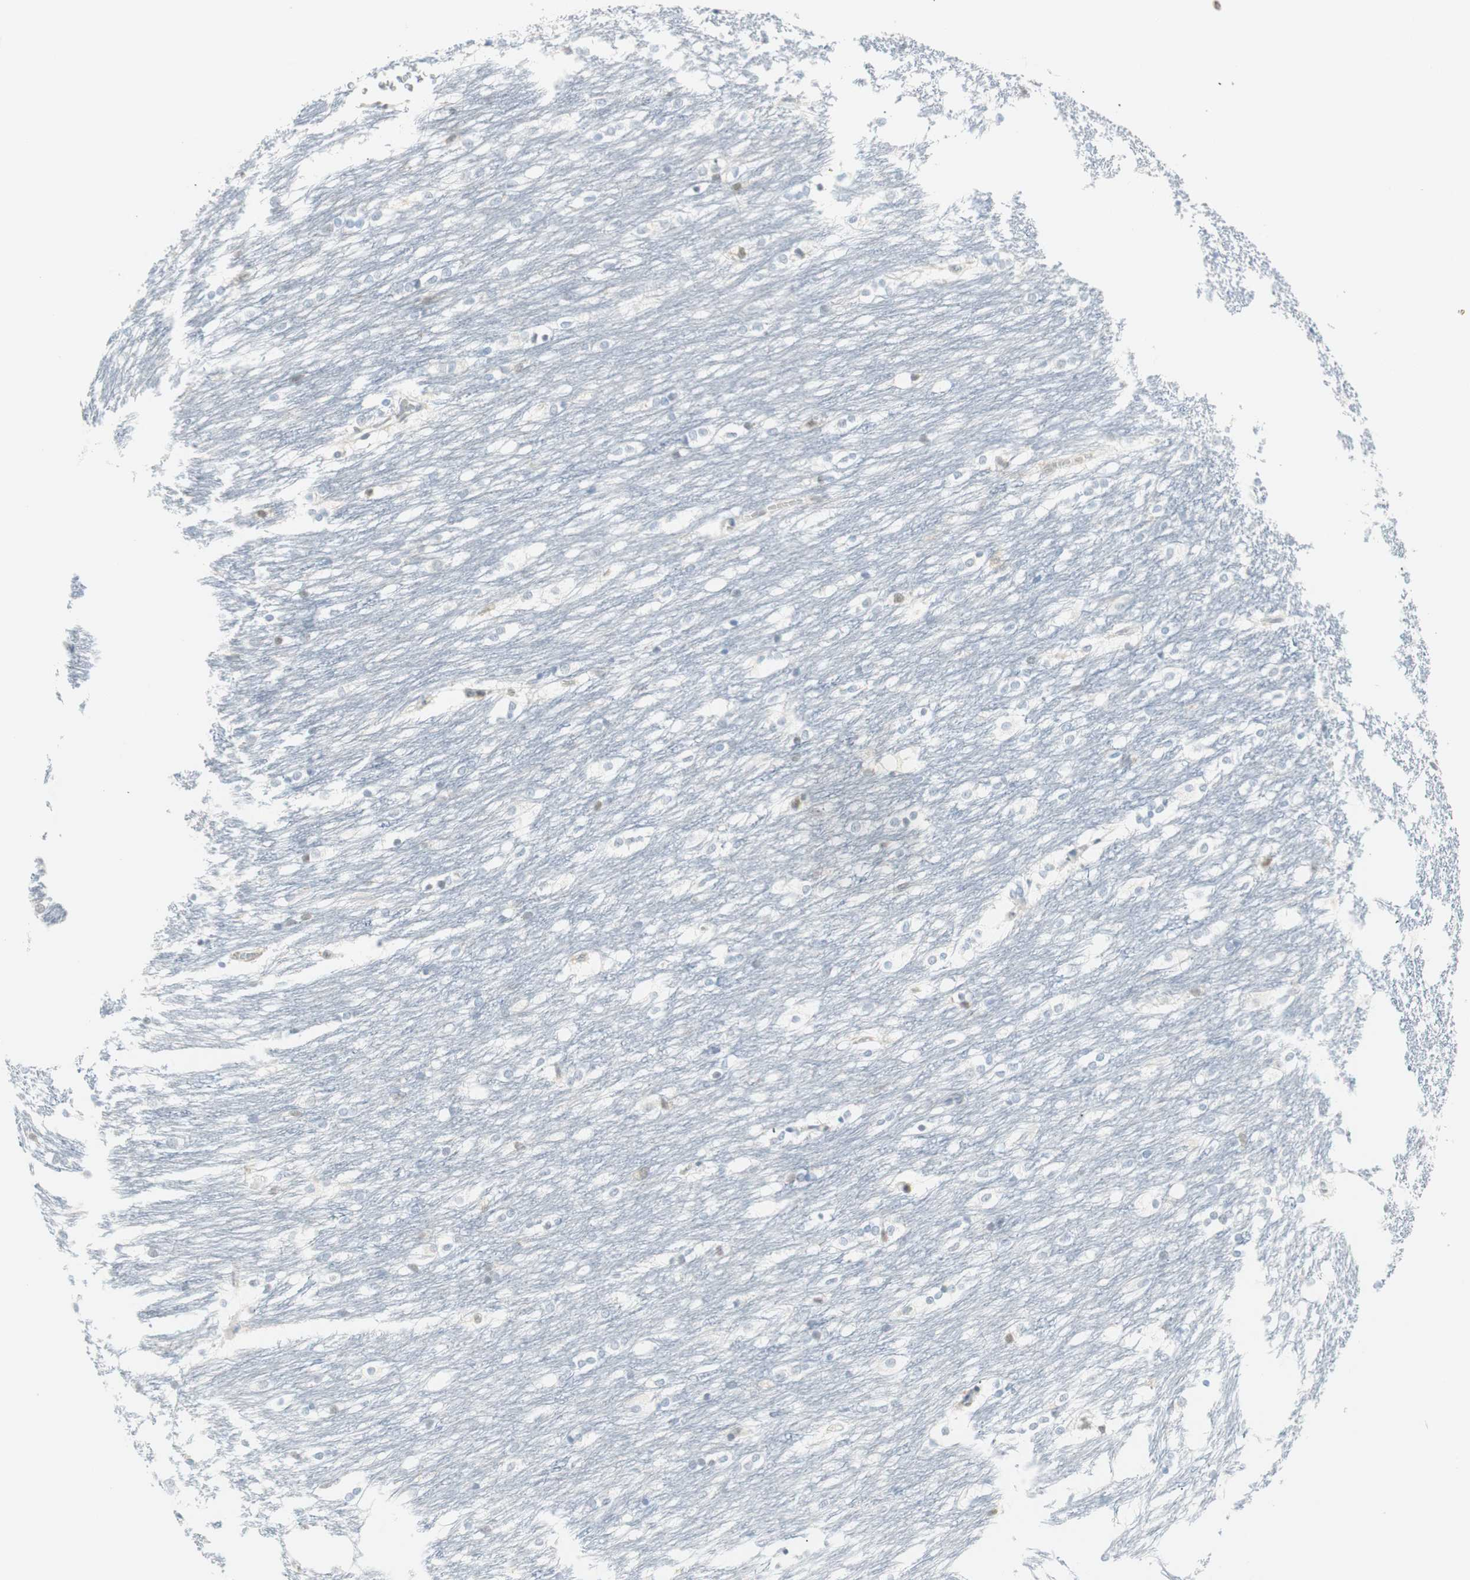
{"staining": {"intensity": "negative", "quantity": "none", "location": "none"}, "tissue": "caudate", "cell_type": "Glial cells", "image_type": "normal", "snomed": [{"axis": "morphology", "description": "Normal tissue, NOS"}, {"axis": "topography", "description": "Lateral ventricle wall"}], "caption": "The image demonstrates no staining of glial cells in normal caudate.", "gene": "PPP1CA", "patient": {"sex": "female", "age": 19}}